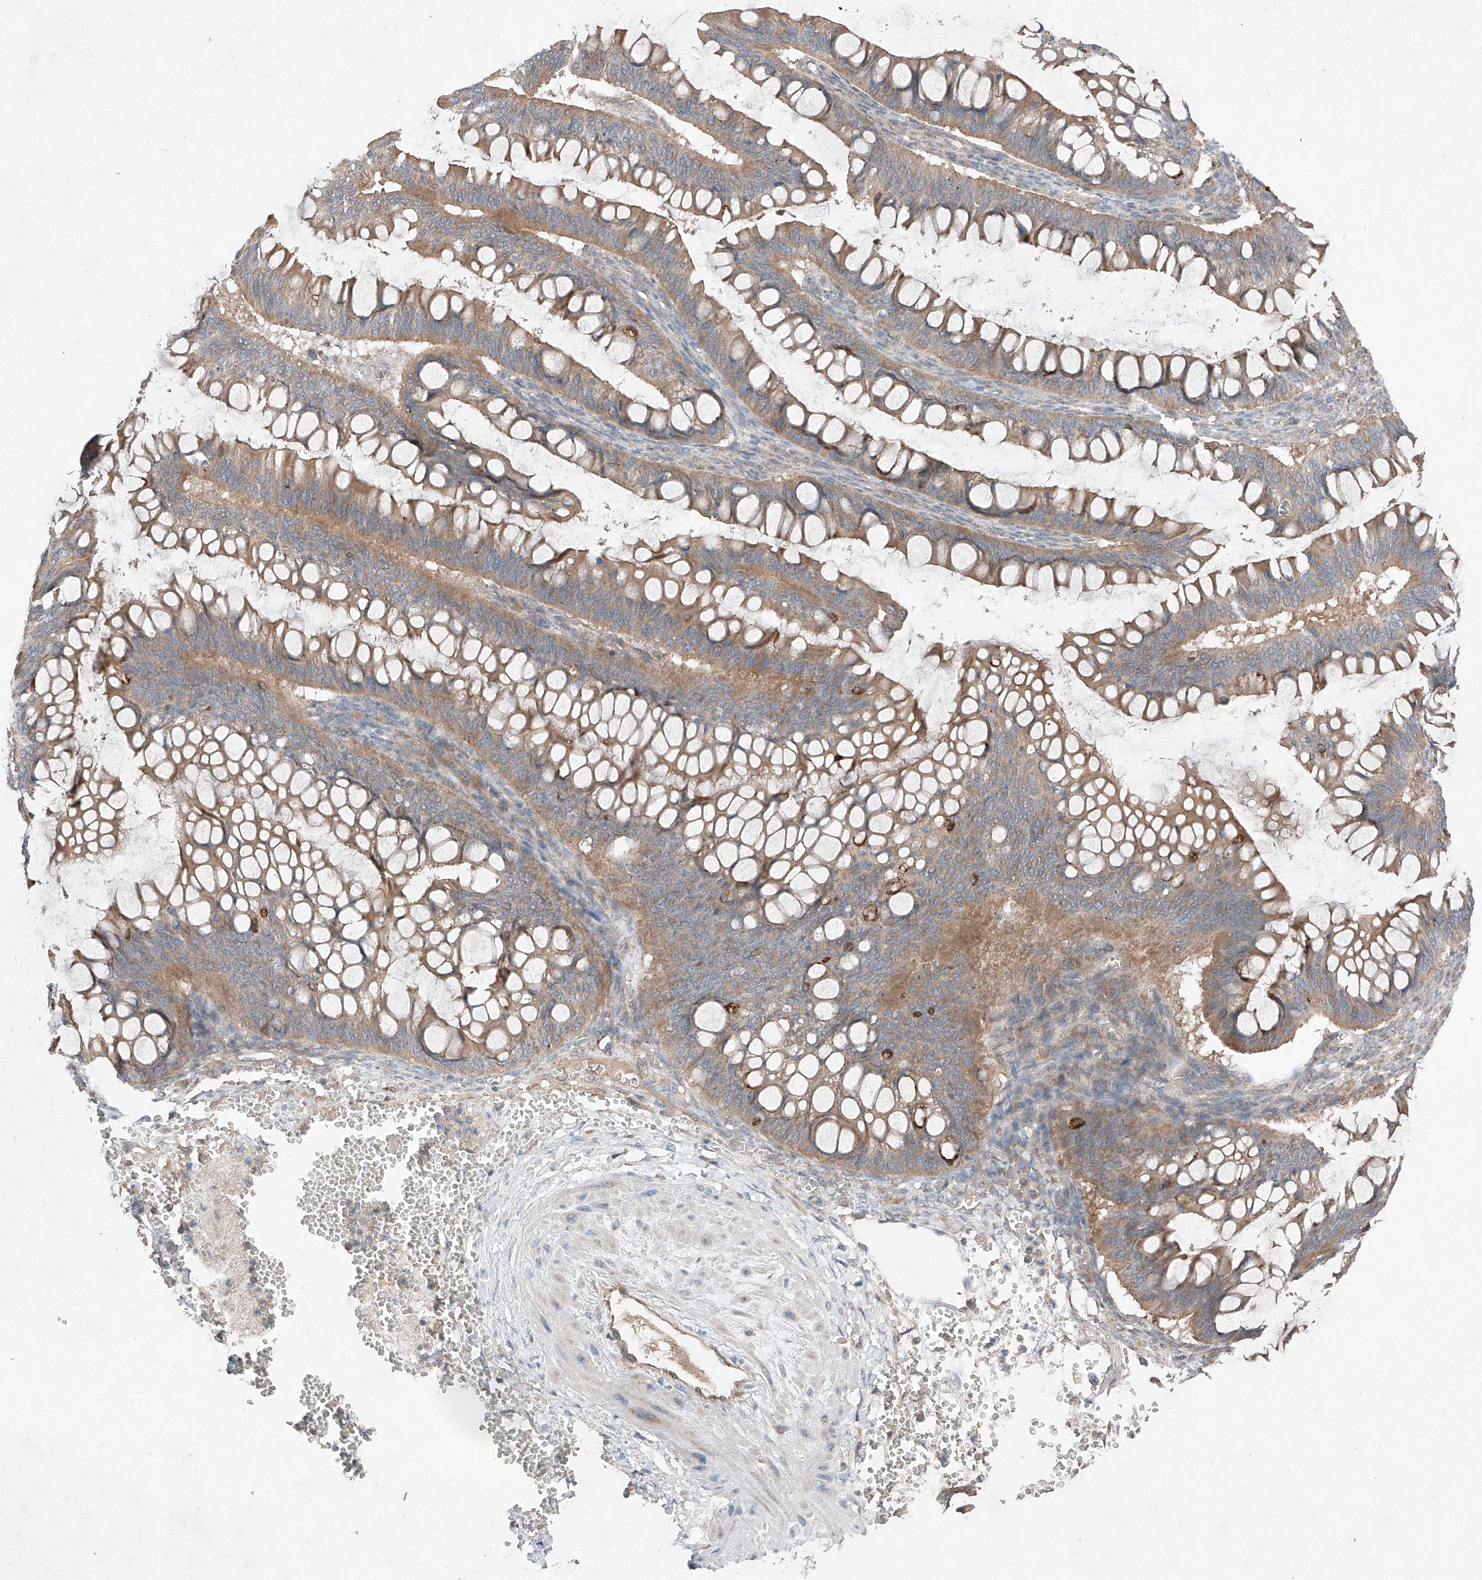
{"staining": {"intensity": "moderate", "quantity": ">75%", "location": "cytoplasmic/membranous"}, "tissue": "ovarian cancer", "cell_type": "Tumor cells", "image_type": "cancer", "snomed": [{"axis": "morphology", "description": "Cystadenocarcinoma, mucinous, NOS"}, {"axis": "topography", "description": "Ovary"}], "caption": "Human ovarian mucinous cystadenocarcinoma stained with a protein marker reveals moderate staining in tumor cells.", "gene": "RUSC1", "patient": {"sex": "female", "age": 73}}